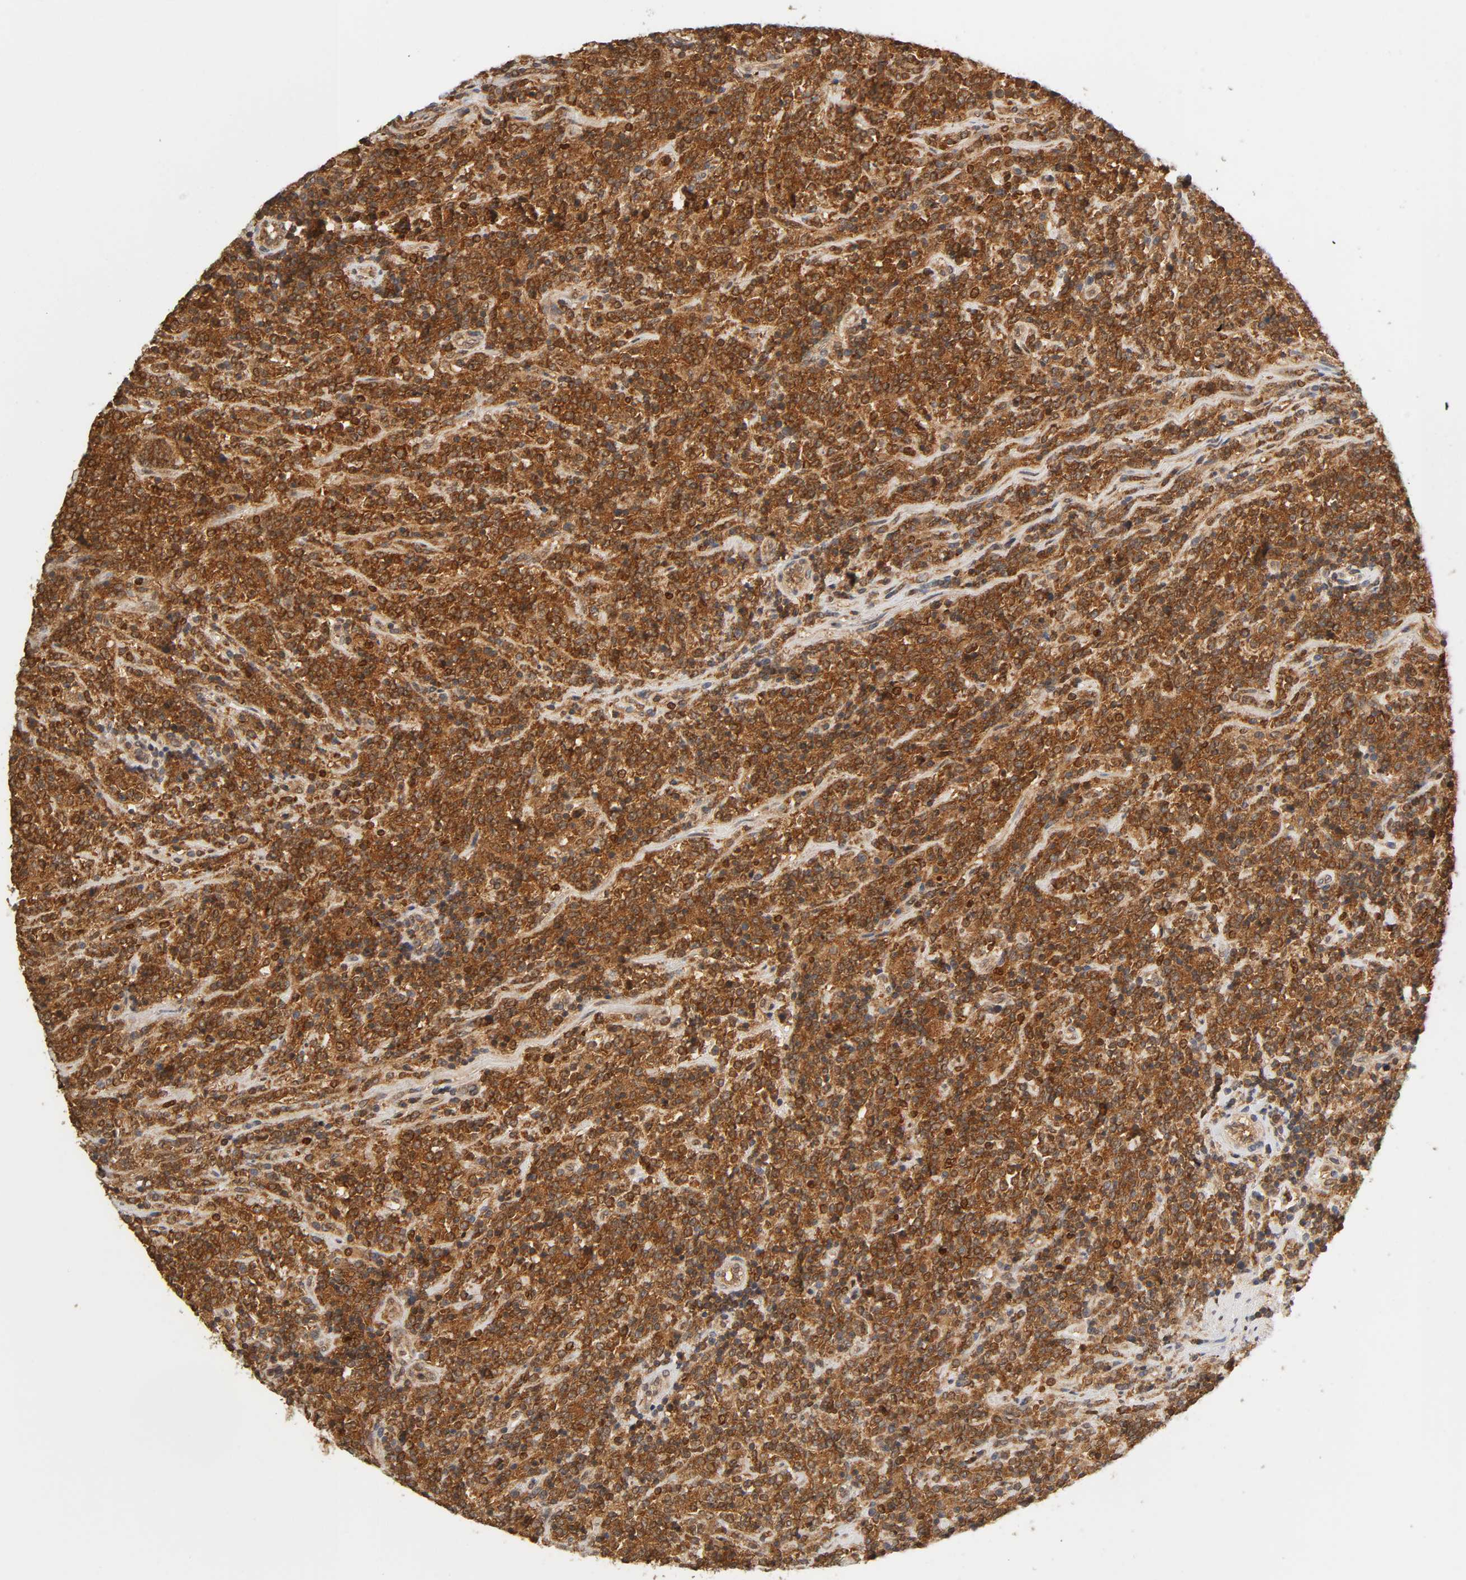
{"staining": {"intensity": "strong", "quantity": ">75%", "location": "cytoplasmic/membranous,nuclear"}, "tissue": "lymphoma", "cell_type": "Tumor cells", "image_type": "cancer", "snomed": [{"axis": "morphology", "description": "Malignant lymphoma, non-Hodgkin's type, High grade"}, {"axis": "topography", "description": "Soft tissue"}], "caption": "Protein expression analysis of lymphoma shows strong cytoplasmic/membranous and nuclear expression in about >75% of tumor cells.", "gene": "PAFAH1B1", "patient": {"sex": "male", "age": 18}}